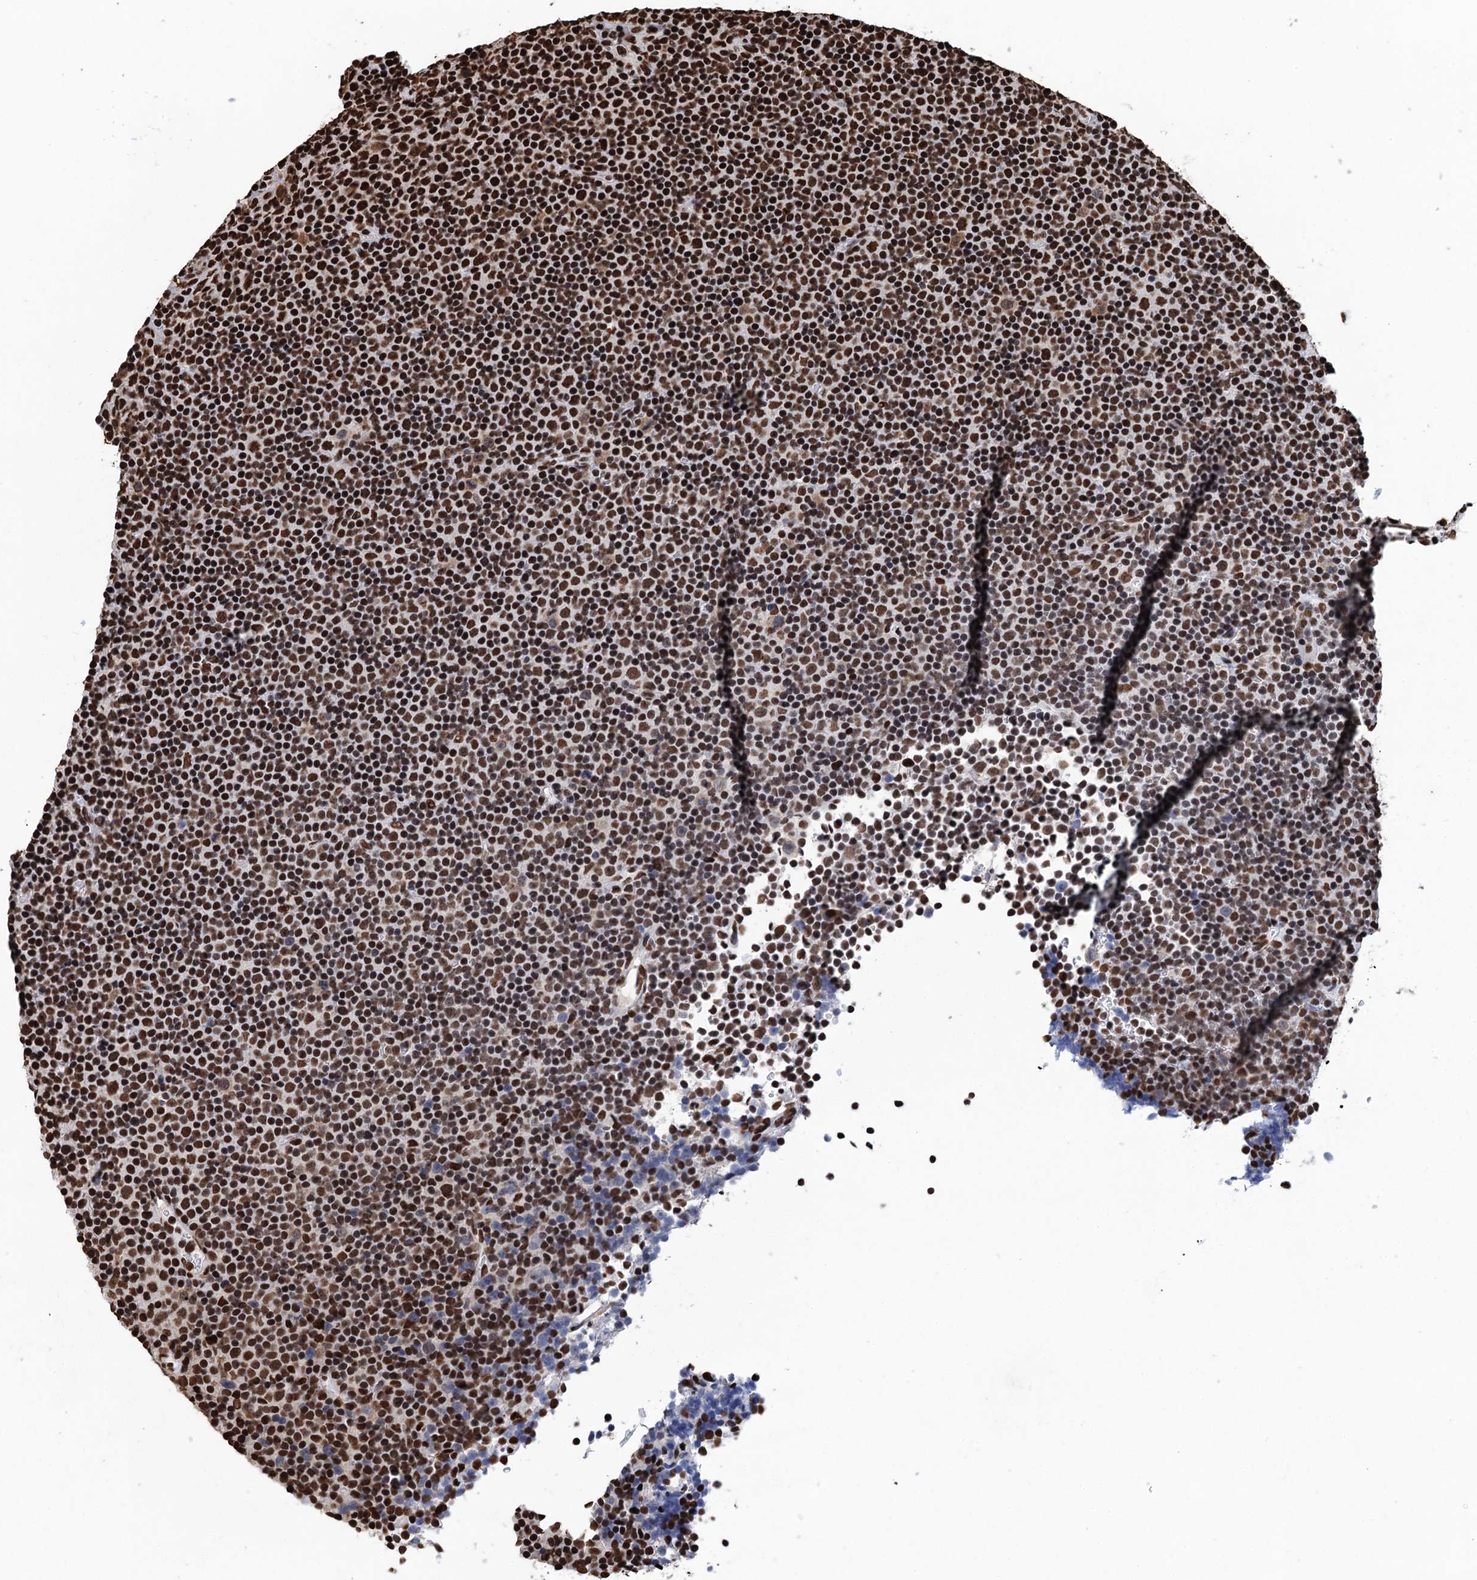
{"staining": {"intensity": "strong", "quantity": ">75%", "location": "nuclear"}, "tissue": "lymphoma", "cell_type": "Tumor cells", "image_type": "cancer", "snomed": [{"axis": "morphology", "description": "Malignant lymphoma, non-Hodgkin's type, Low grade"}, {"axis": "topography", "description": "Lymph node"}], "caption": "Lymphoma stained with IHC displays strong nuclear expression in about >75% of tumor cells. (IHC, brightfield microscopy, high magnification).", "gene": "UBA2", "patient": {"sex": "female", "age": 67}}